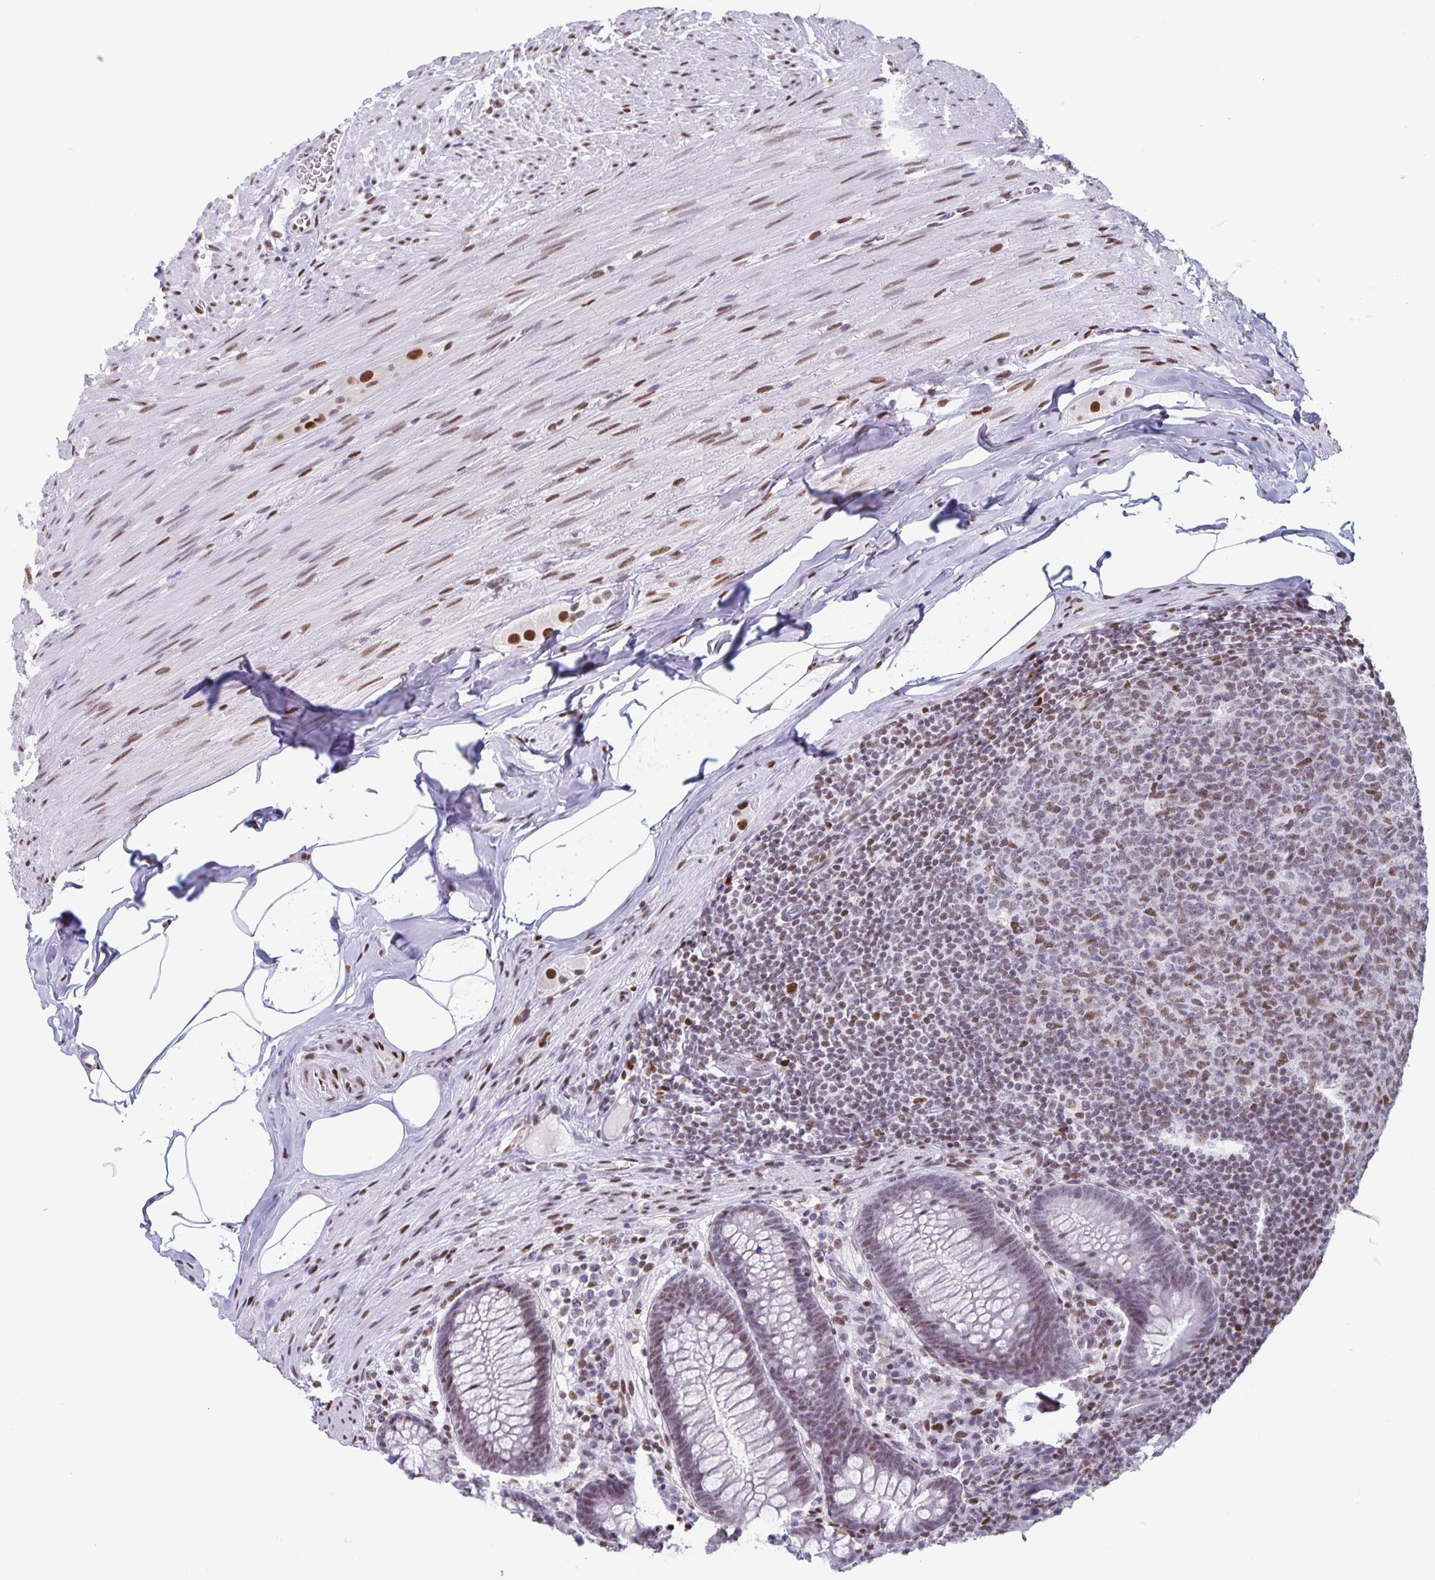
{"staining": {"intensity": "moderate", "quantity": "25%-75%", "location": "nuclear"}, "tissue": "appendix", "cell_type": "Glandular cells", "image_type": "normal", "snomed": [{"axis": "morphology", "description": "Normal tissue, NOS"}, {"axis": "topography", "description": "Appendix"}], "caption": "This is an image of immunohistochemistry (IHC) staining of benign appendix, which shows moderate staining in the nuclear of glandular cells.", "gene": "JUND", "patient": {"sex": "male", "age": 71}}